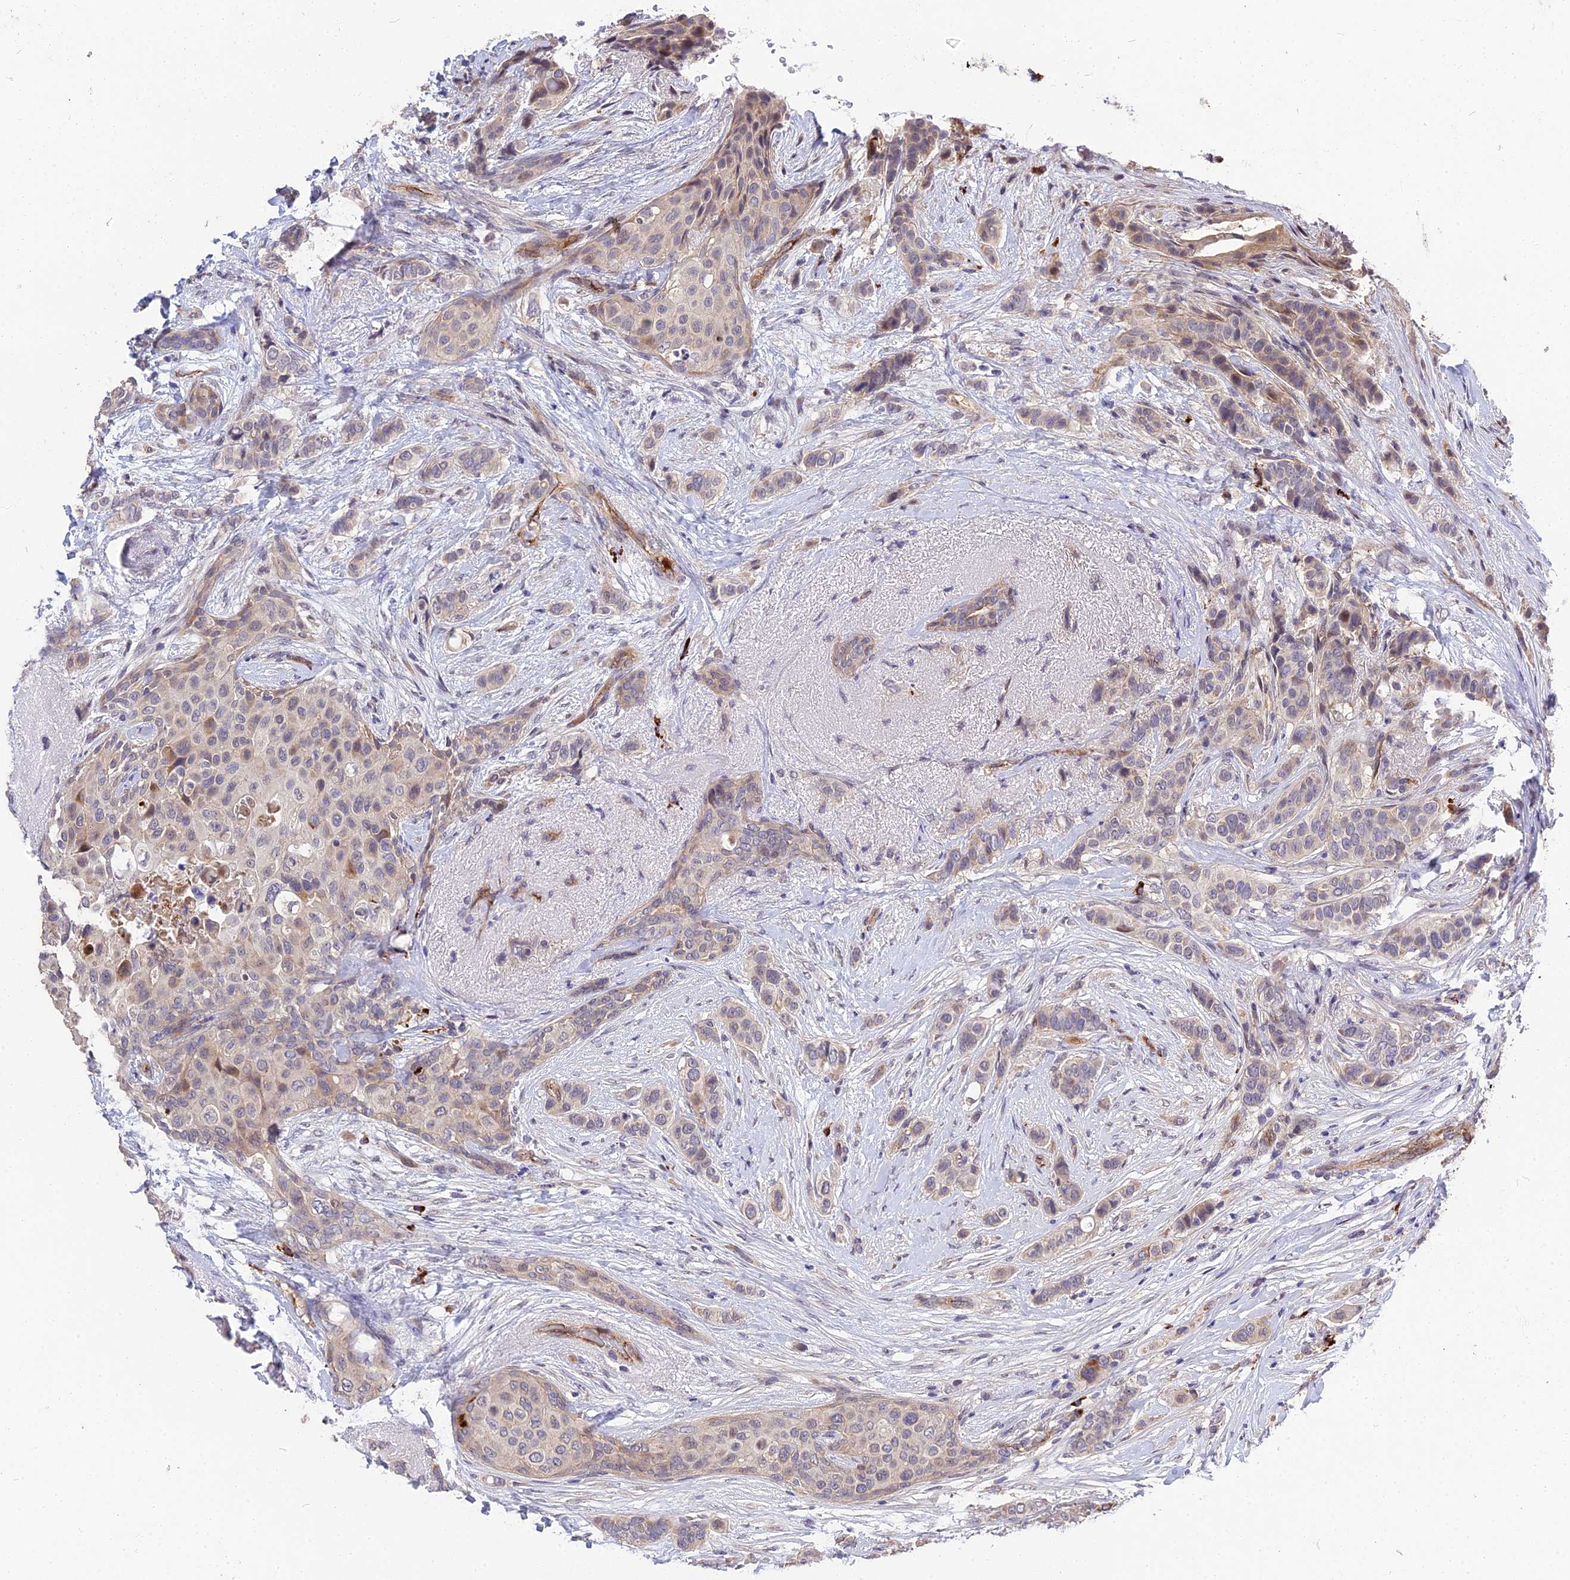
{"staining": {"intensity": "weak", "quantity": "<25%", "location": "cytoplasmic/membranous"}, "tissue": "breast cancer", "cell_type": "Tumor cells", "image_type": "cancer", "snomed": [{"axis": "morphology", "description": "Lobular carcinoma"}, {"axis": "topography", "description": "Breast"}], "caption": "Lobular carcinoma (breast) was stained to show a protein in brown. There is no significant expression in tumor cells. (DAB (3,3'-diaminobenzidine) immunohistochemistry (IHC), high magnification).", "gene": "MFSD2A", "patient": {"sex": "female", "age": 51}}